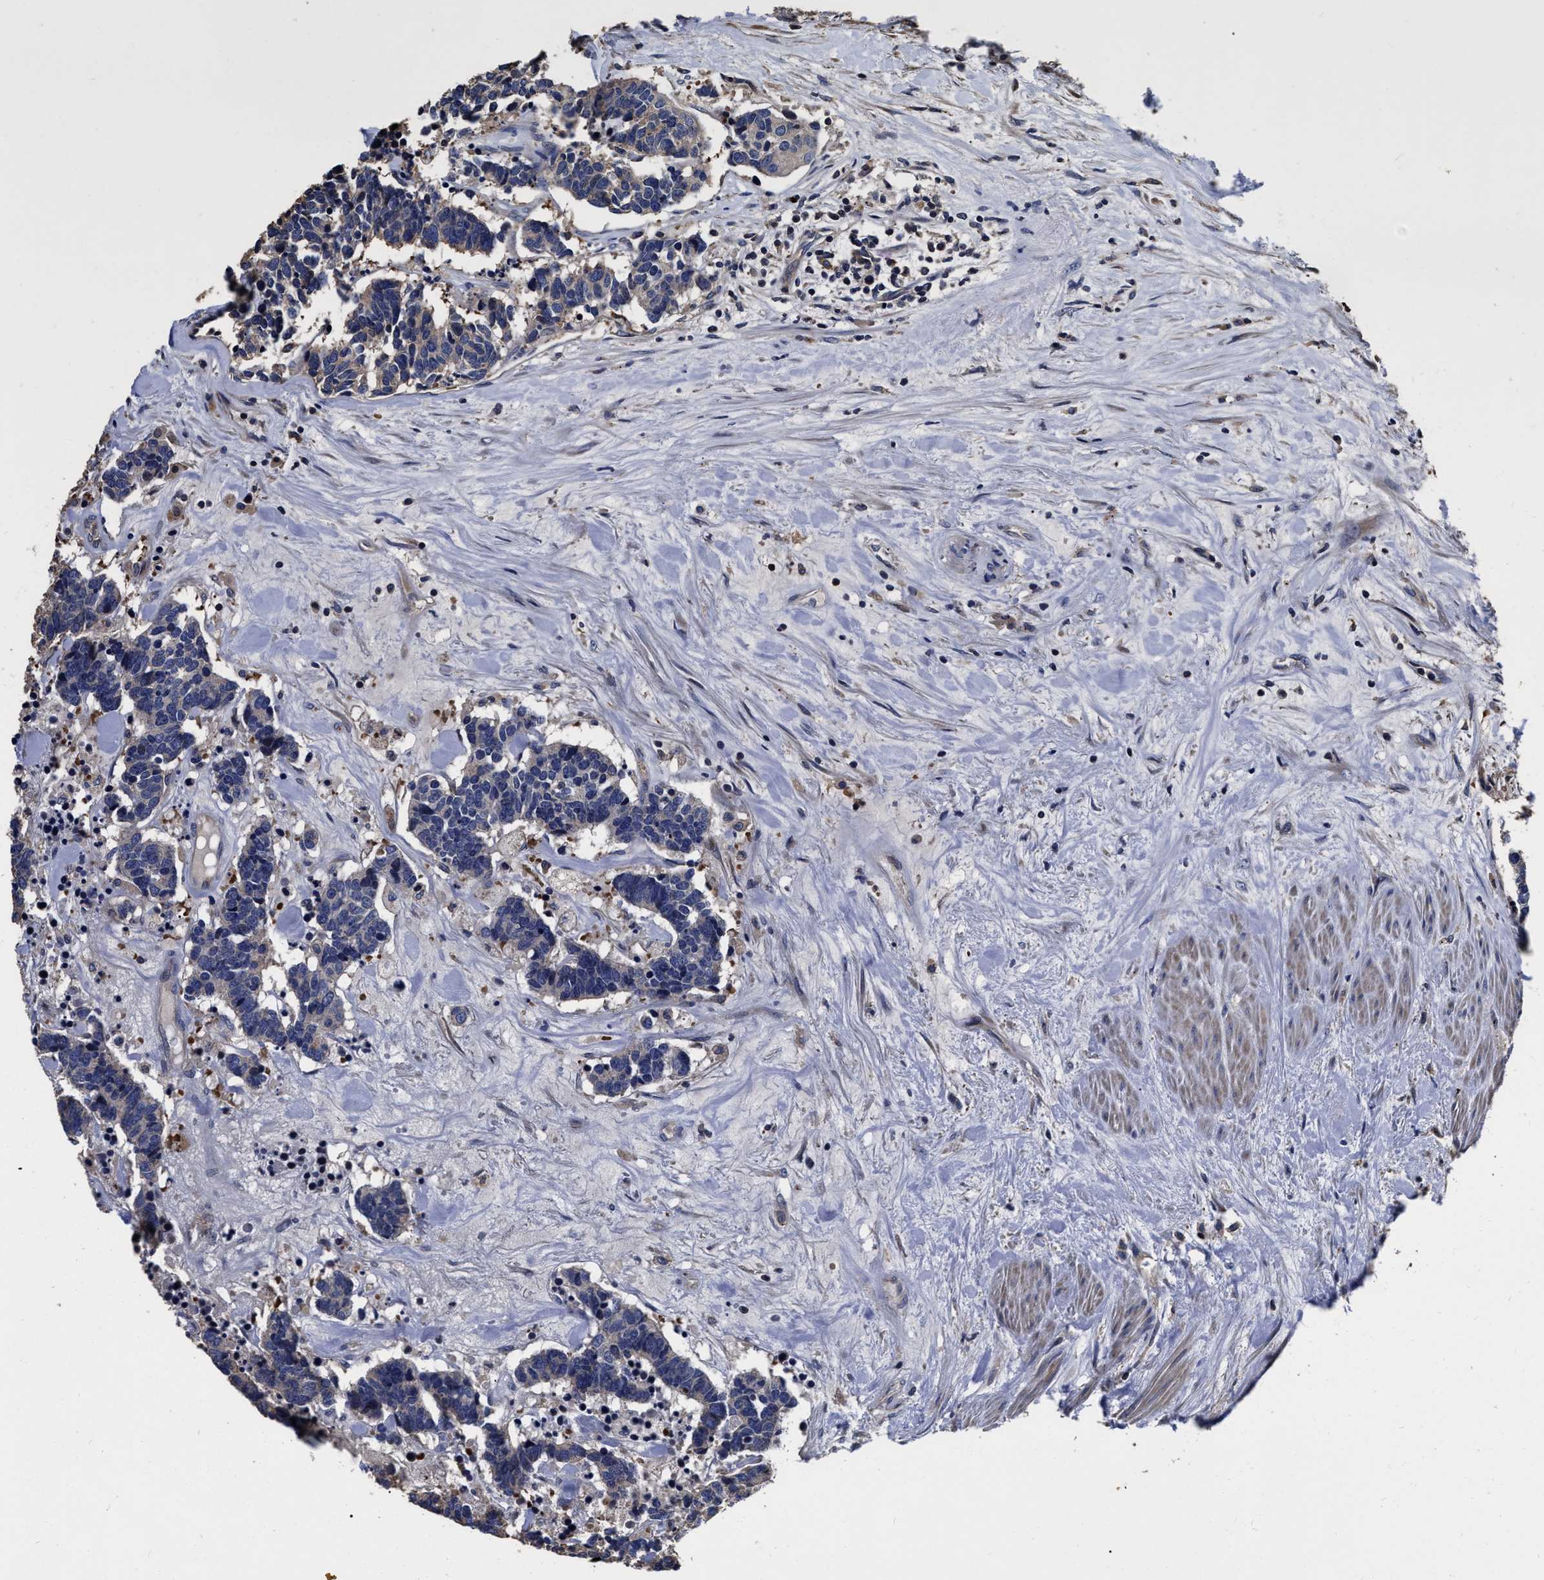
{"staining": {"intensity": "negative", "quantity": "none", "location": "none"}, "tissue": "carcinoid", "cell_type": "Tumor cells", "image_type": "cancer", "snomed": [{"axis": "morphology", "description": "Carcinoma, NOS"}, {"axis": "morphology", "description": "Carcinoid, malignant, NOS"}, {"axis": "topography", "description": "Urinary bladder"}], "caption": "DAB (3,3'-diaminobenzidine) immunohistochemical staining of human carcinoma reveals no significant staining in tumor cells.", "gene": "ABCG8", "patient": {"sex": "male", "age": 57}}